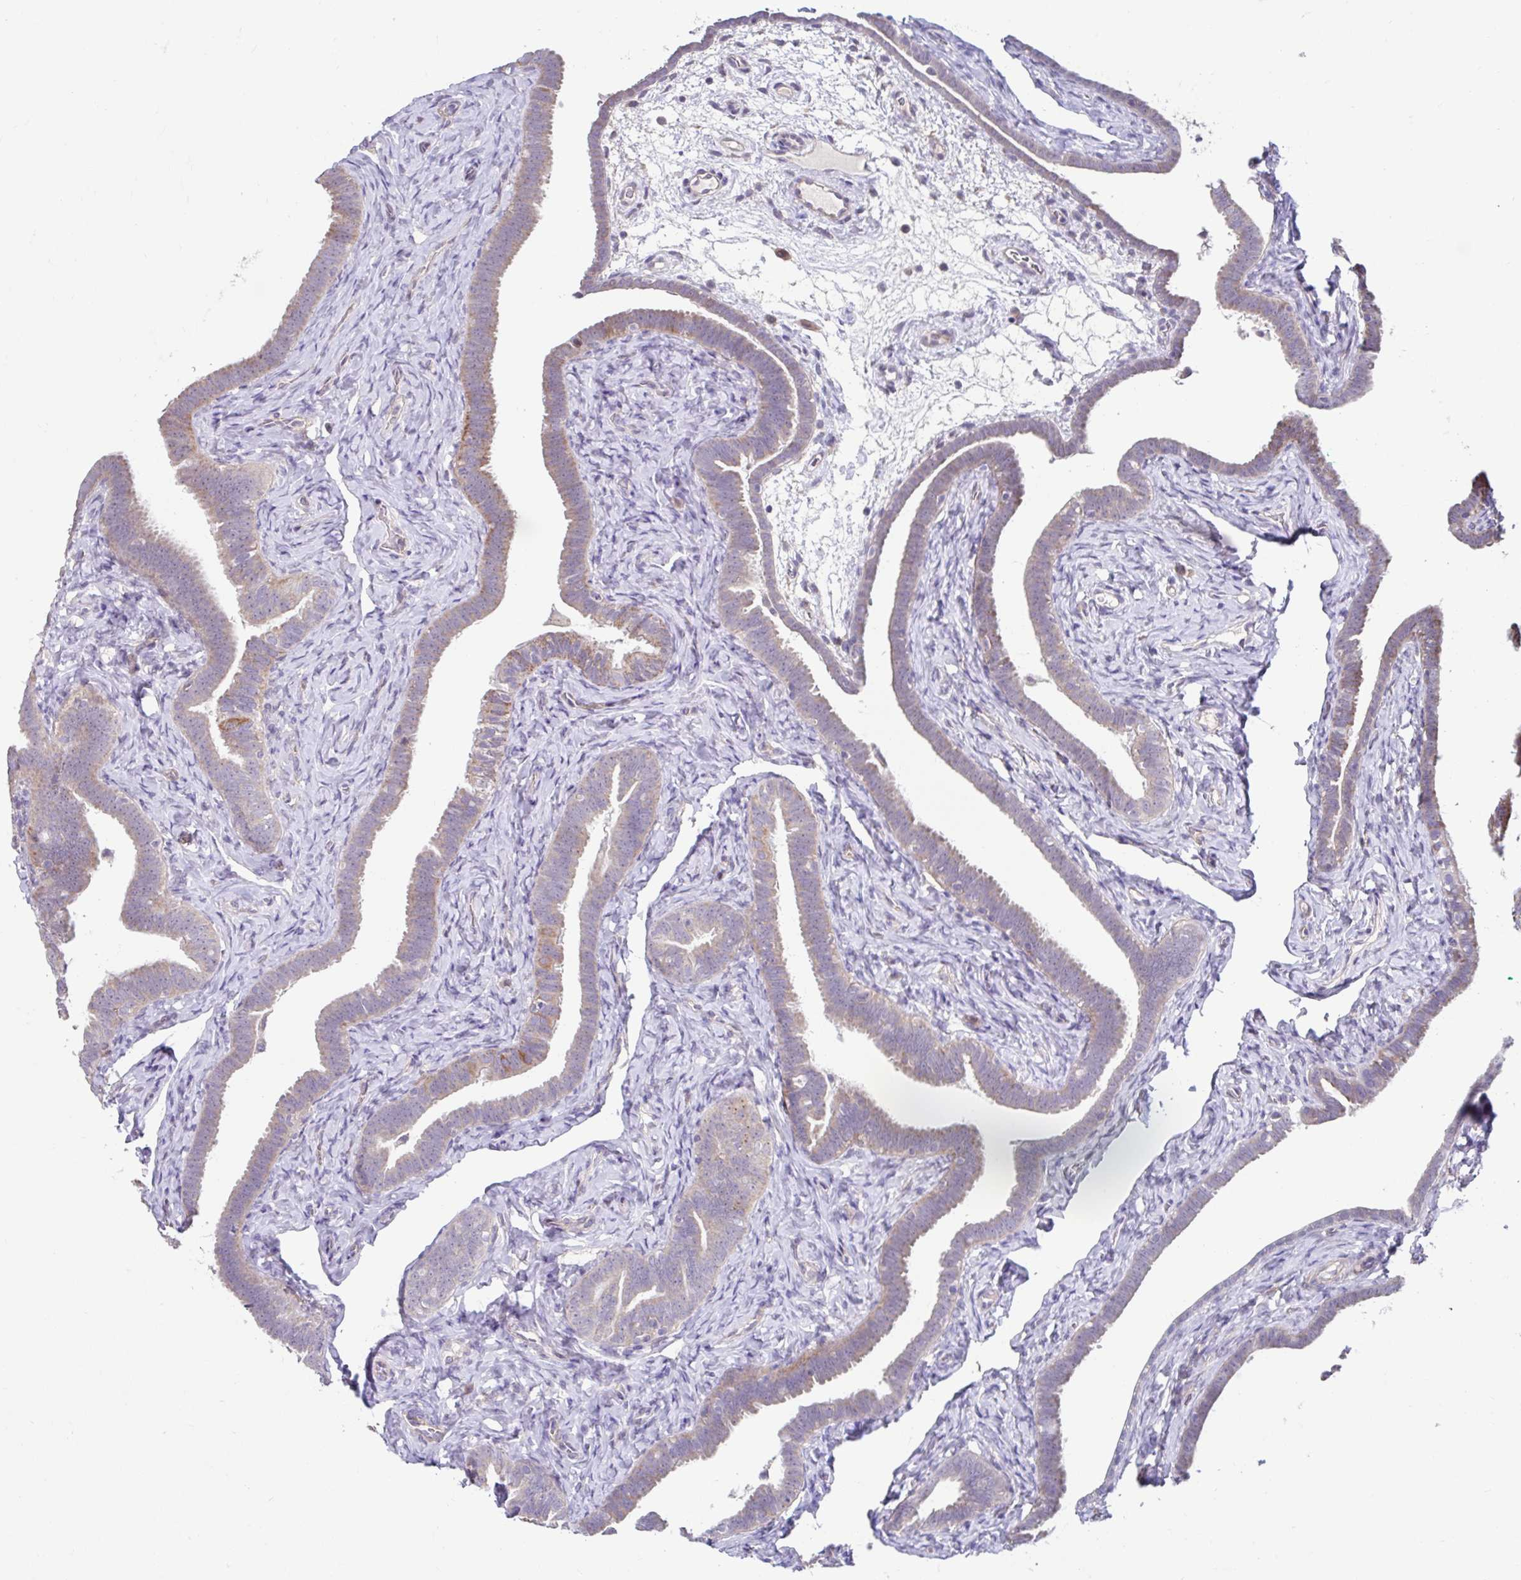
{"staining": {"intensity": "weak", "quantity": ">75%", "location": "cytoplasmic/membranous"}, "tissue": "fallopian tube", "cell_type": "Glandular cells", "image_type": "normal", "snomed": [{"axis": "morphology", "description": "Normal tissue, NOS"}, {"axis": "topography", "description": "Fallopian tube"}], "caption": "Fallopian tube stained with IHC demonstrates weak cytoplasmic/membranous positivity in approximately >75% of glandular cells. The staining was performed using DAB to visualize the protein expression in brown, while the nuclei were stained in blue with hematoxylin (Magnification: 20x).", "gene": "NT5C1B", "patient": {"sex": "female", "age": 69}}